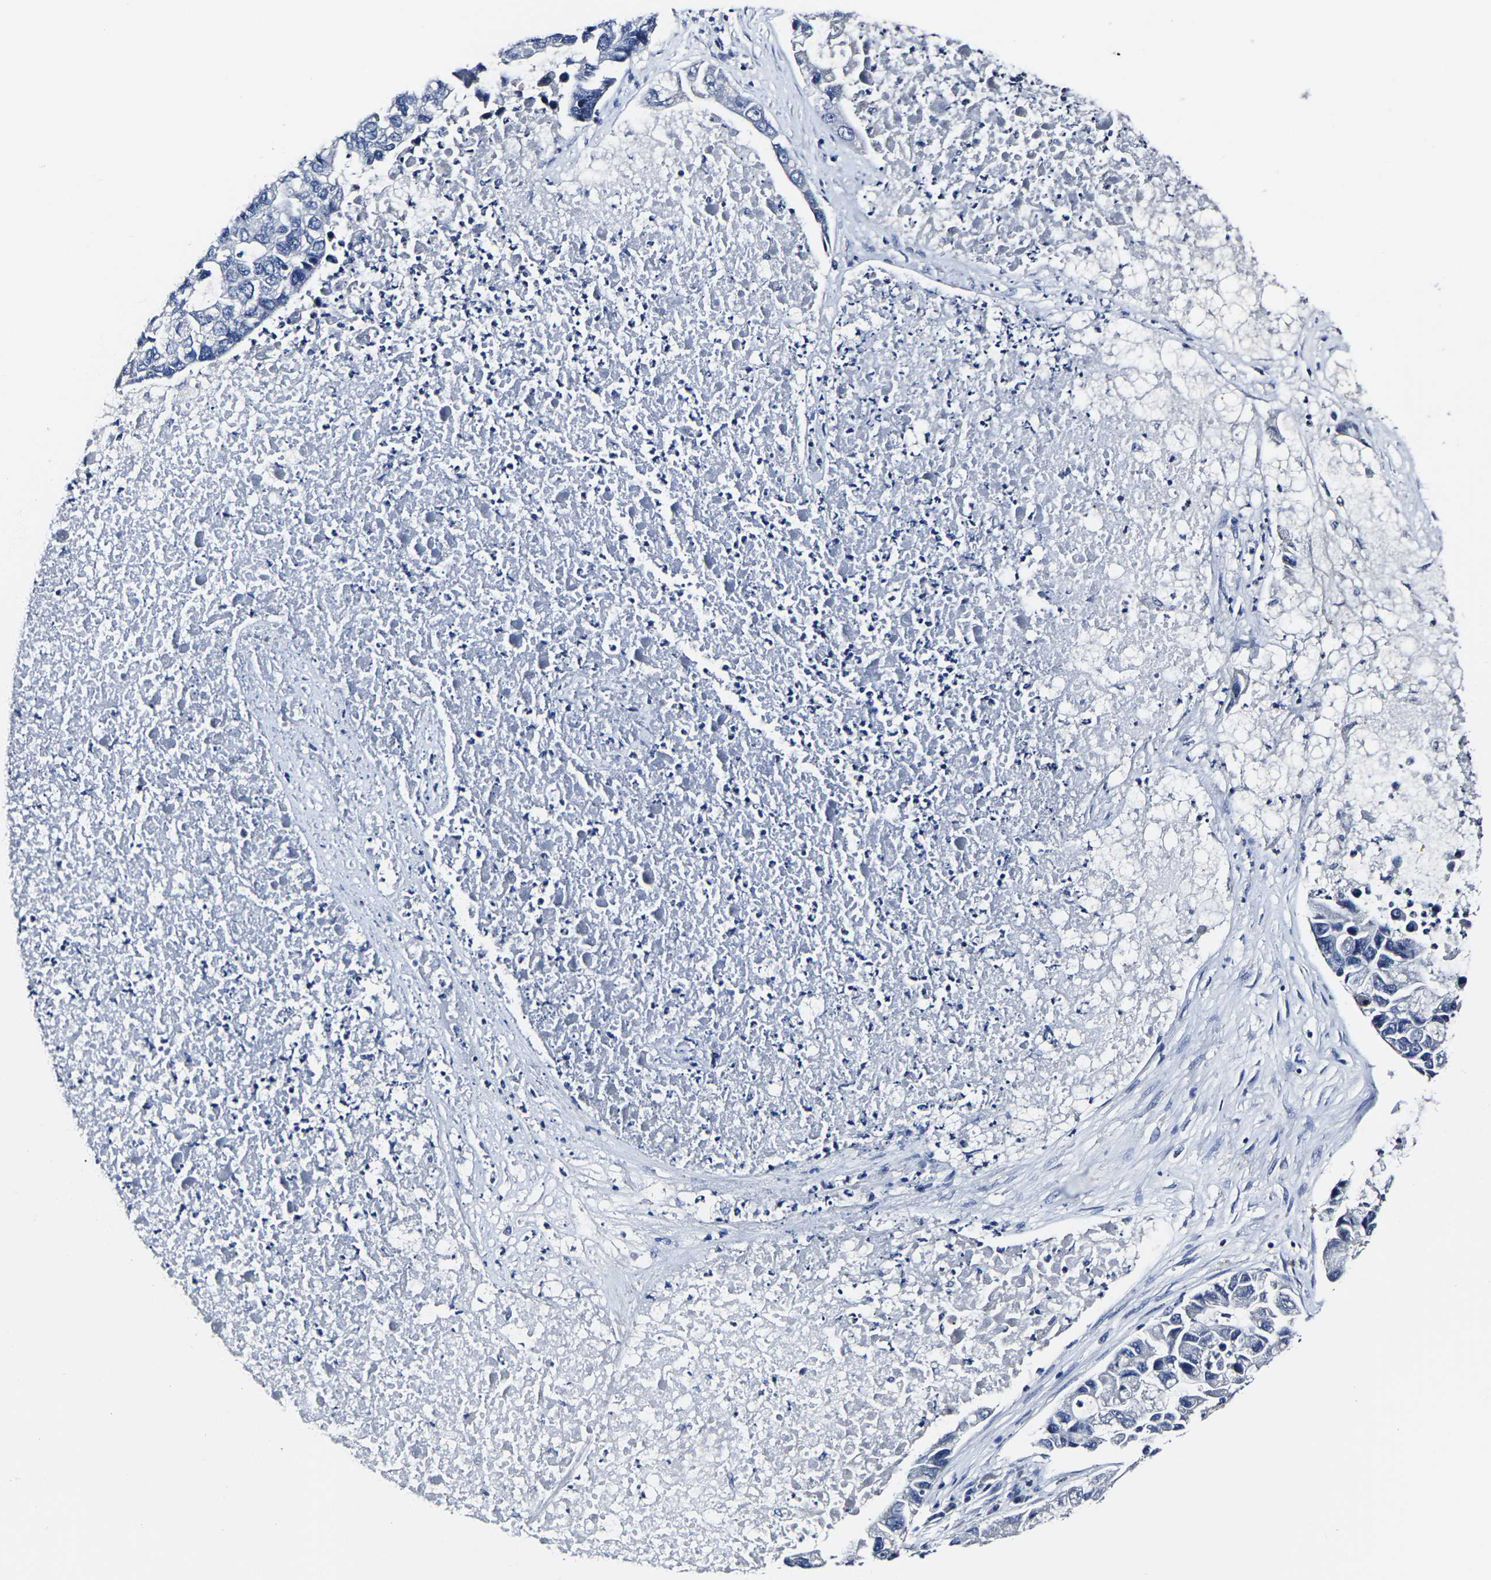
{"staining": {"intensity": "negative", "quantity": "none", "location": "none"}, "tissue": "lung cancer", "cell_type": "Tumor cells", "image_type": "cancer", "snomed": [{"axis": "morphology", "description": "Adenocarcinoma, NOS"}, {"axis": "topography", "description": "Lung"}], "caption": "Adenocarcinoma (lung) was stained to show a protein in brown. There is no significant expression in tumor cells.", "gene": "MSANTD4", "patient": {"sex": "female", "age": 51}}